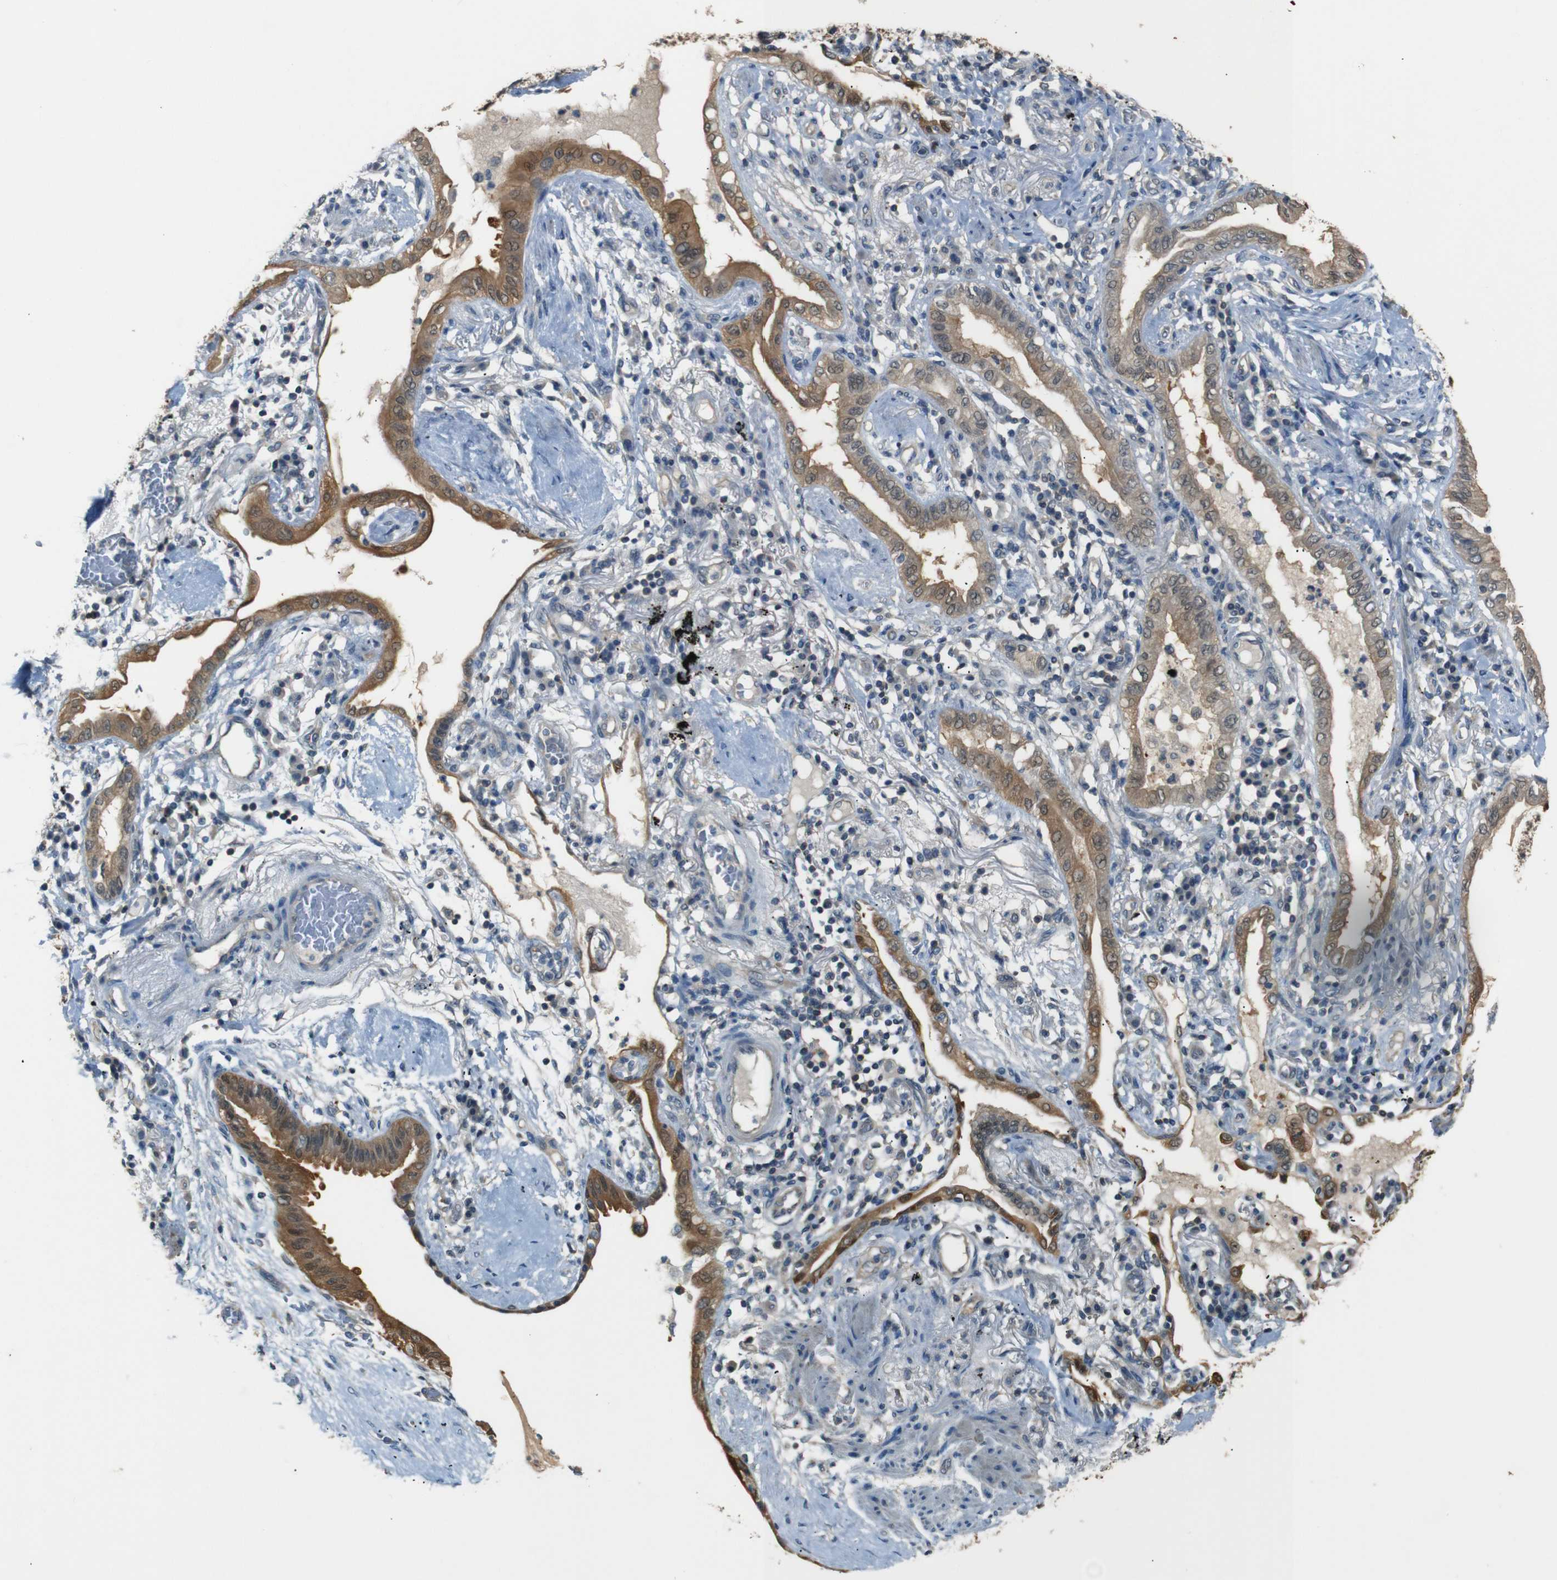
{"staining": {"intensity": "moderate", "quantity": ">75%", "location": "cytoplasmic/membranous"}, "tissue": "lung cancer", "cell_type": "Tumor cells", "image_type": "cancer", "snomed": [{"axis": "morphology", "description": "Adenocarcinoma, NOS"}, {"axis": "topography", "description": "Lung"}], "caption": "Tumor cells demonstrate medium levels of moderate cytoplasmic/membranous staining in about >75% of cells in human adenocarcinoma (lung).", "gene": "SFN", "patient": {"sex": "female", "age": 70}}